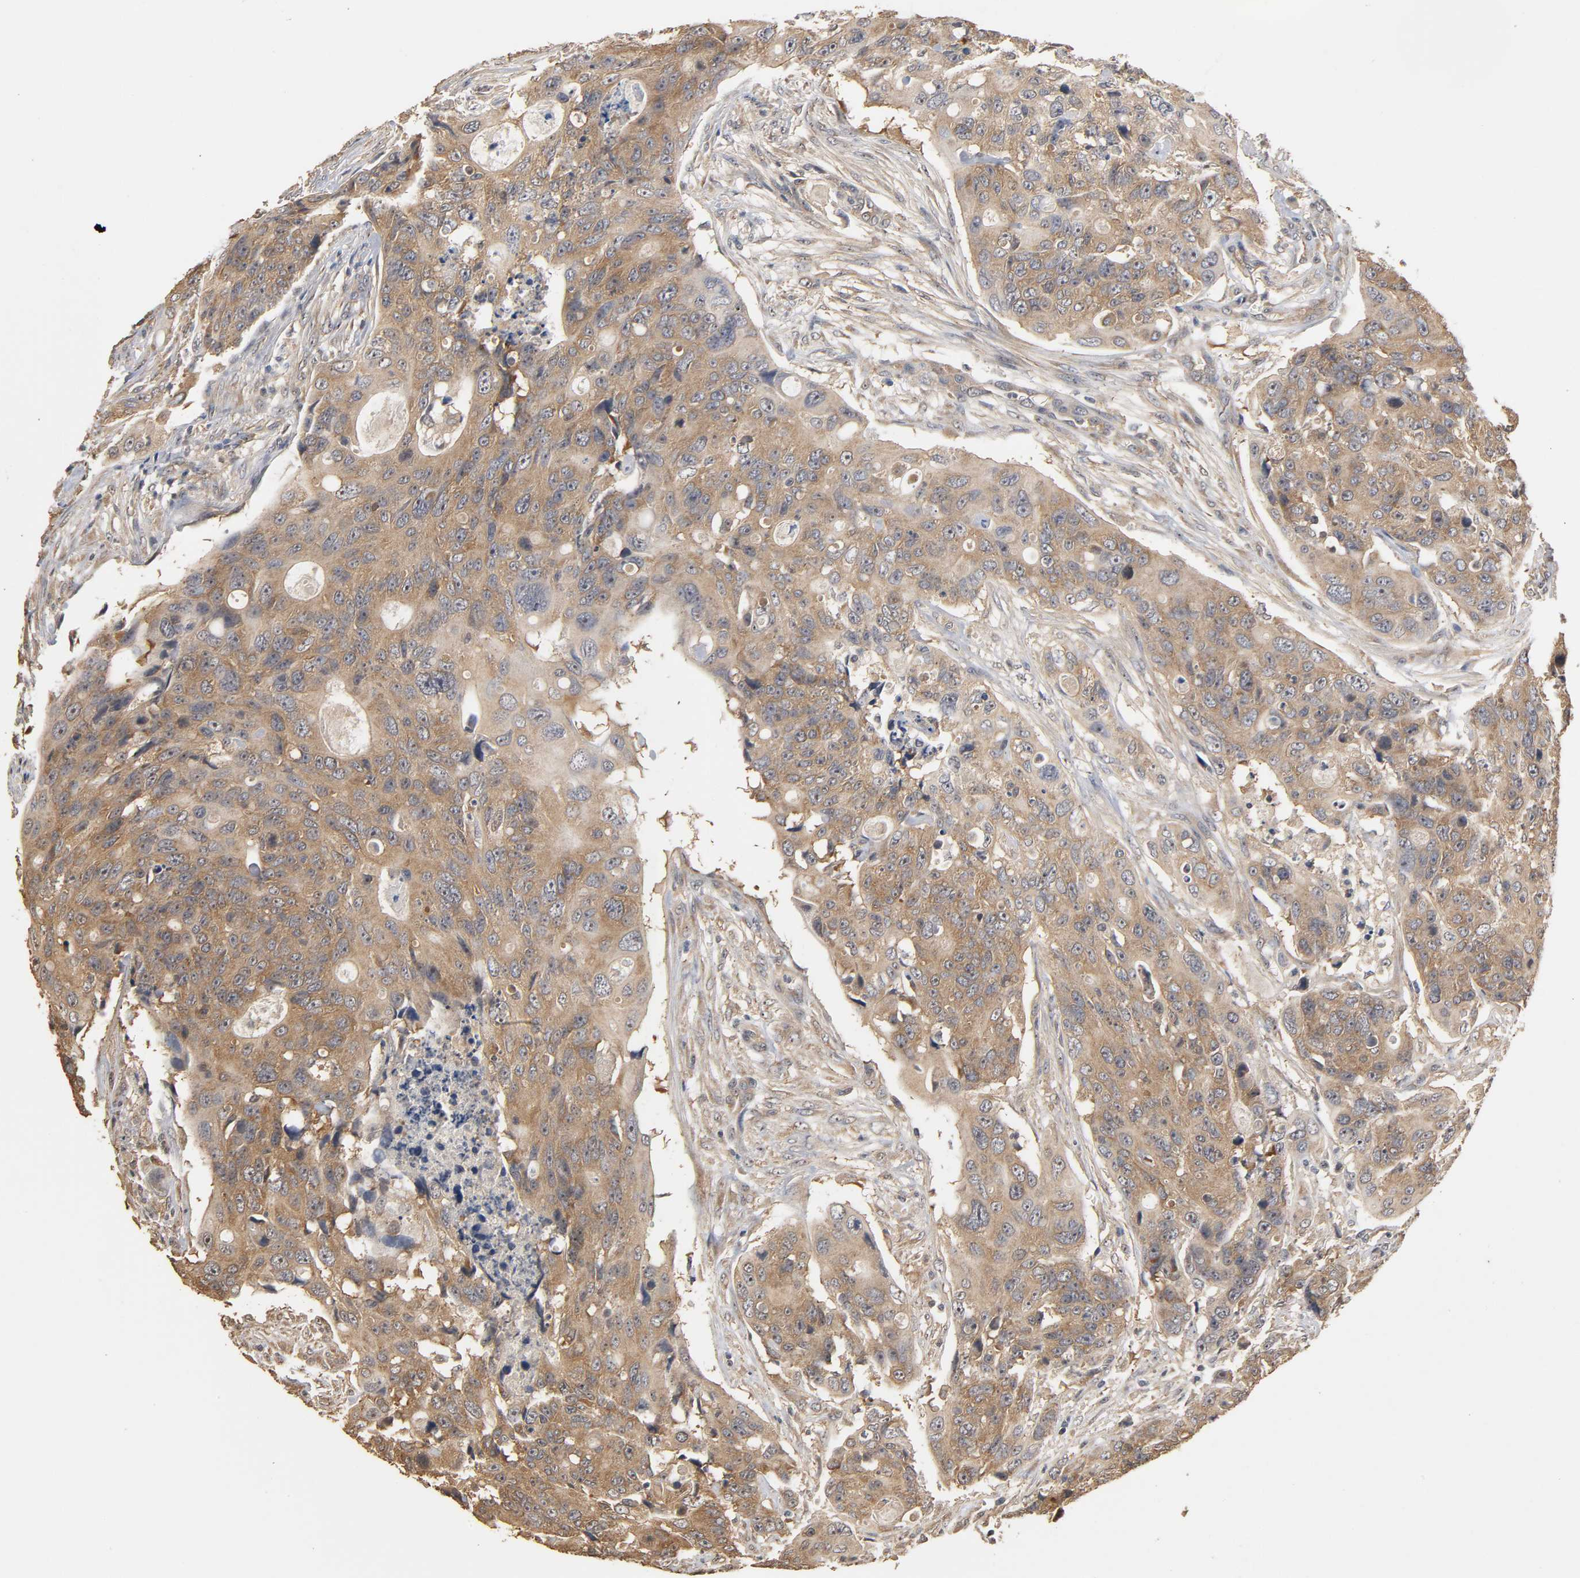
{"staining": {"intensity": "moderate", "quantity": ">75%", "location": "cytoplasmic/membranous"}, "tissue": "colorectal cancer", "cell_type": "Tumor cells", "image_type": "cancer", "snomed": [{"axis": "morphology", "description": "Adenocarcinoma, NOS"}, {"axis": "topography", "description": "Colon"}], "caption": "Colorectal cancer stained with DAB (3,3'-diaminobenzidine) immunohistochemistry displays medium levels of moderate cytoplasmic/membranous expression in about >75% of tumor cells.", "gene": "ARHGEF7", "patient": {"sex": "female", "age": 57}}